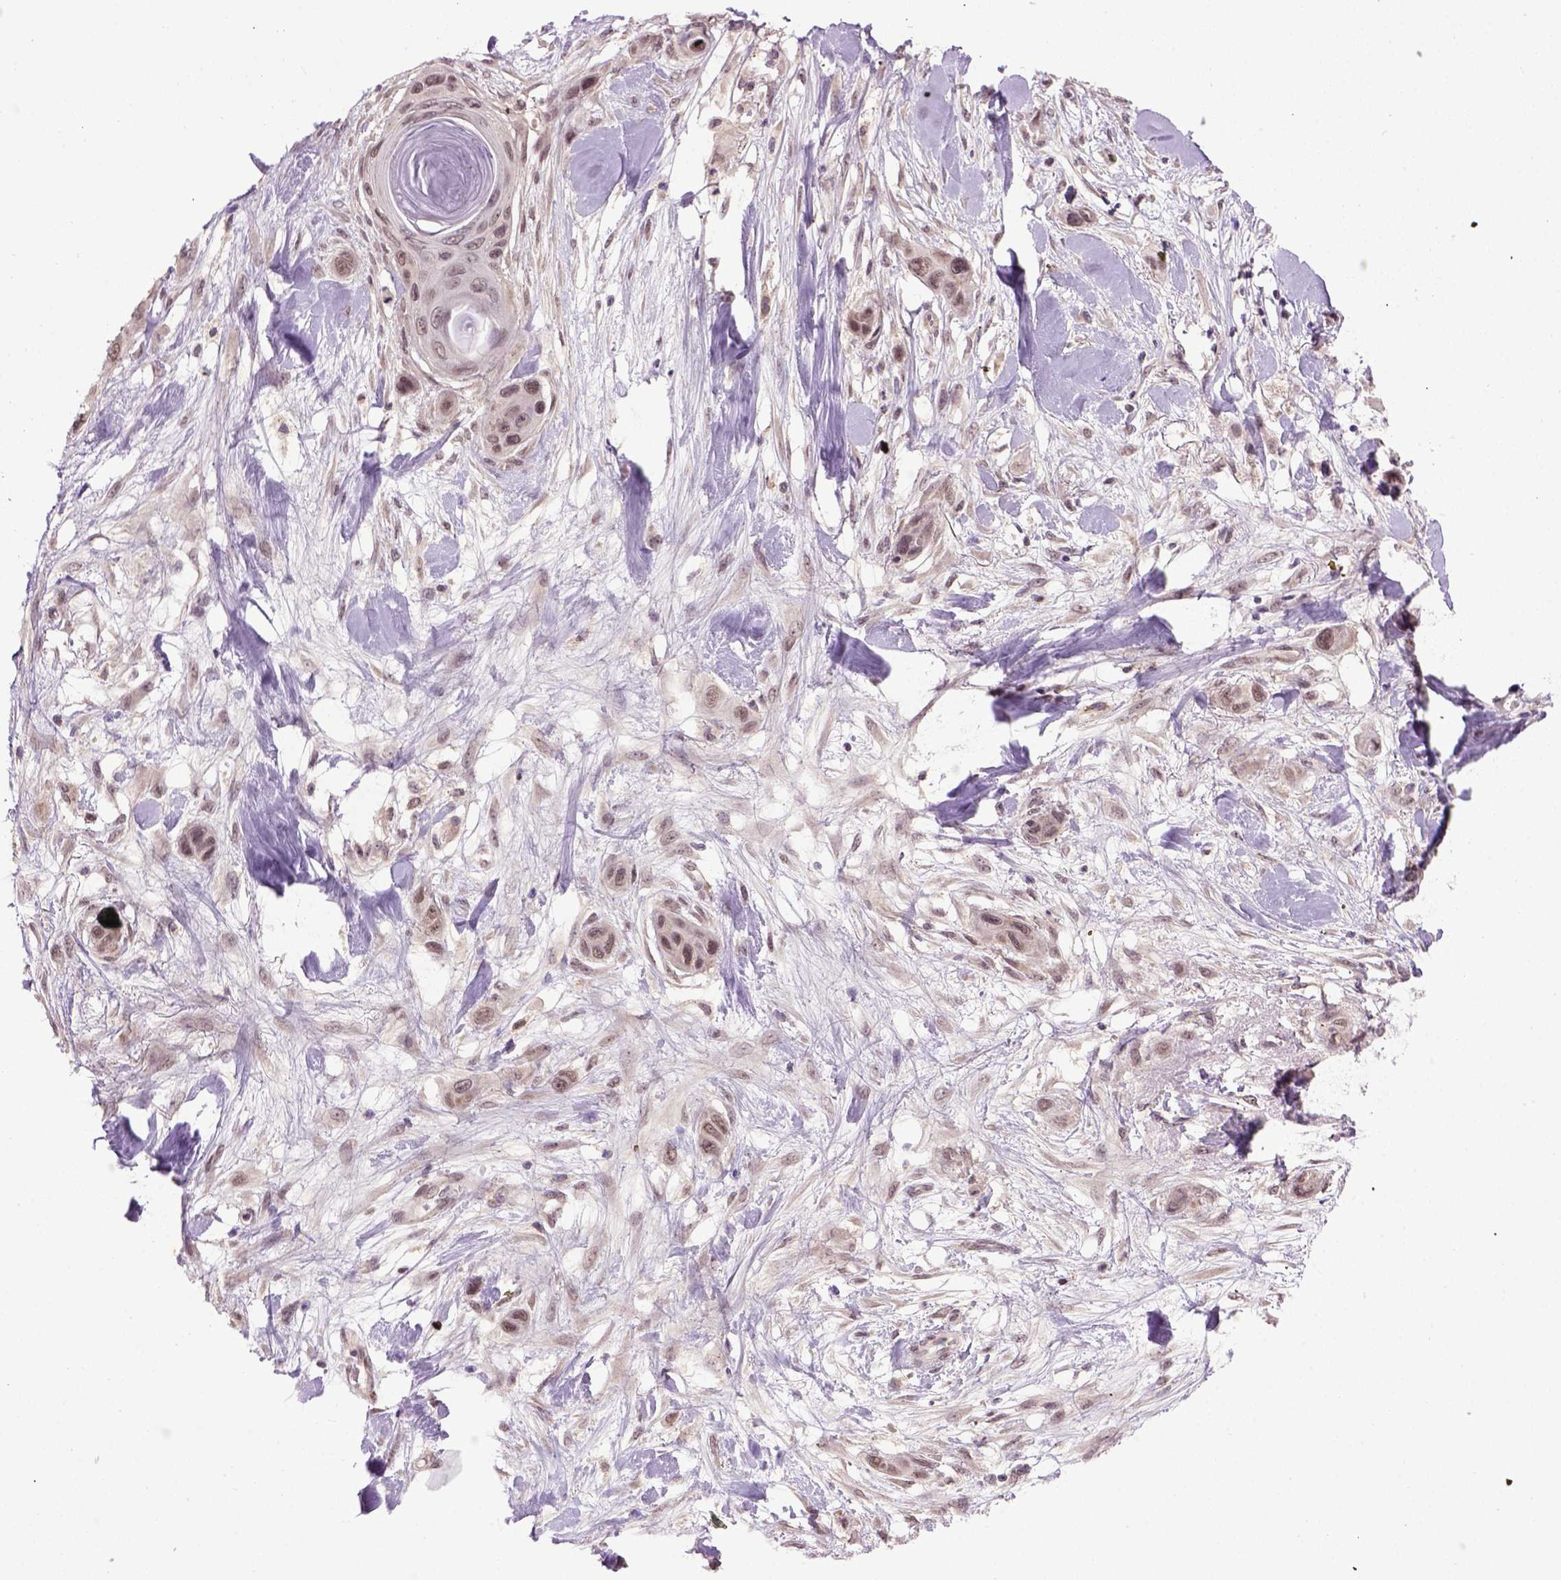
{"staining": {"intensity": "moderate", "quantity": "<25%", "location": "nuclear"}, "tissue": "skin cancer", "cell_type": "Tumor cells", "image_type": "cancer", "snomed": [{"axis": "morphology", "description": "Squamous cell carcinoma, NOS"}, {"axis": "topography", "description": "Skin"}], "caption": "Human skin cancer (squamous cell carcinoma) stained with a protein marker shows moderate staining in tumor cells.", "gene": "RAB43", "patient": {"sex": "male", "age": 79}}